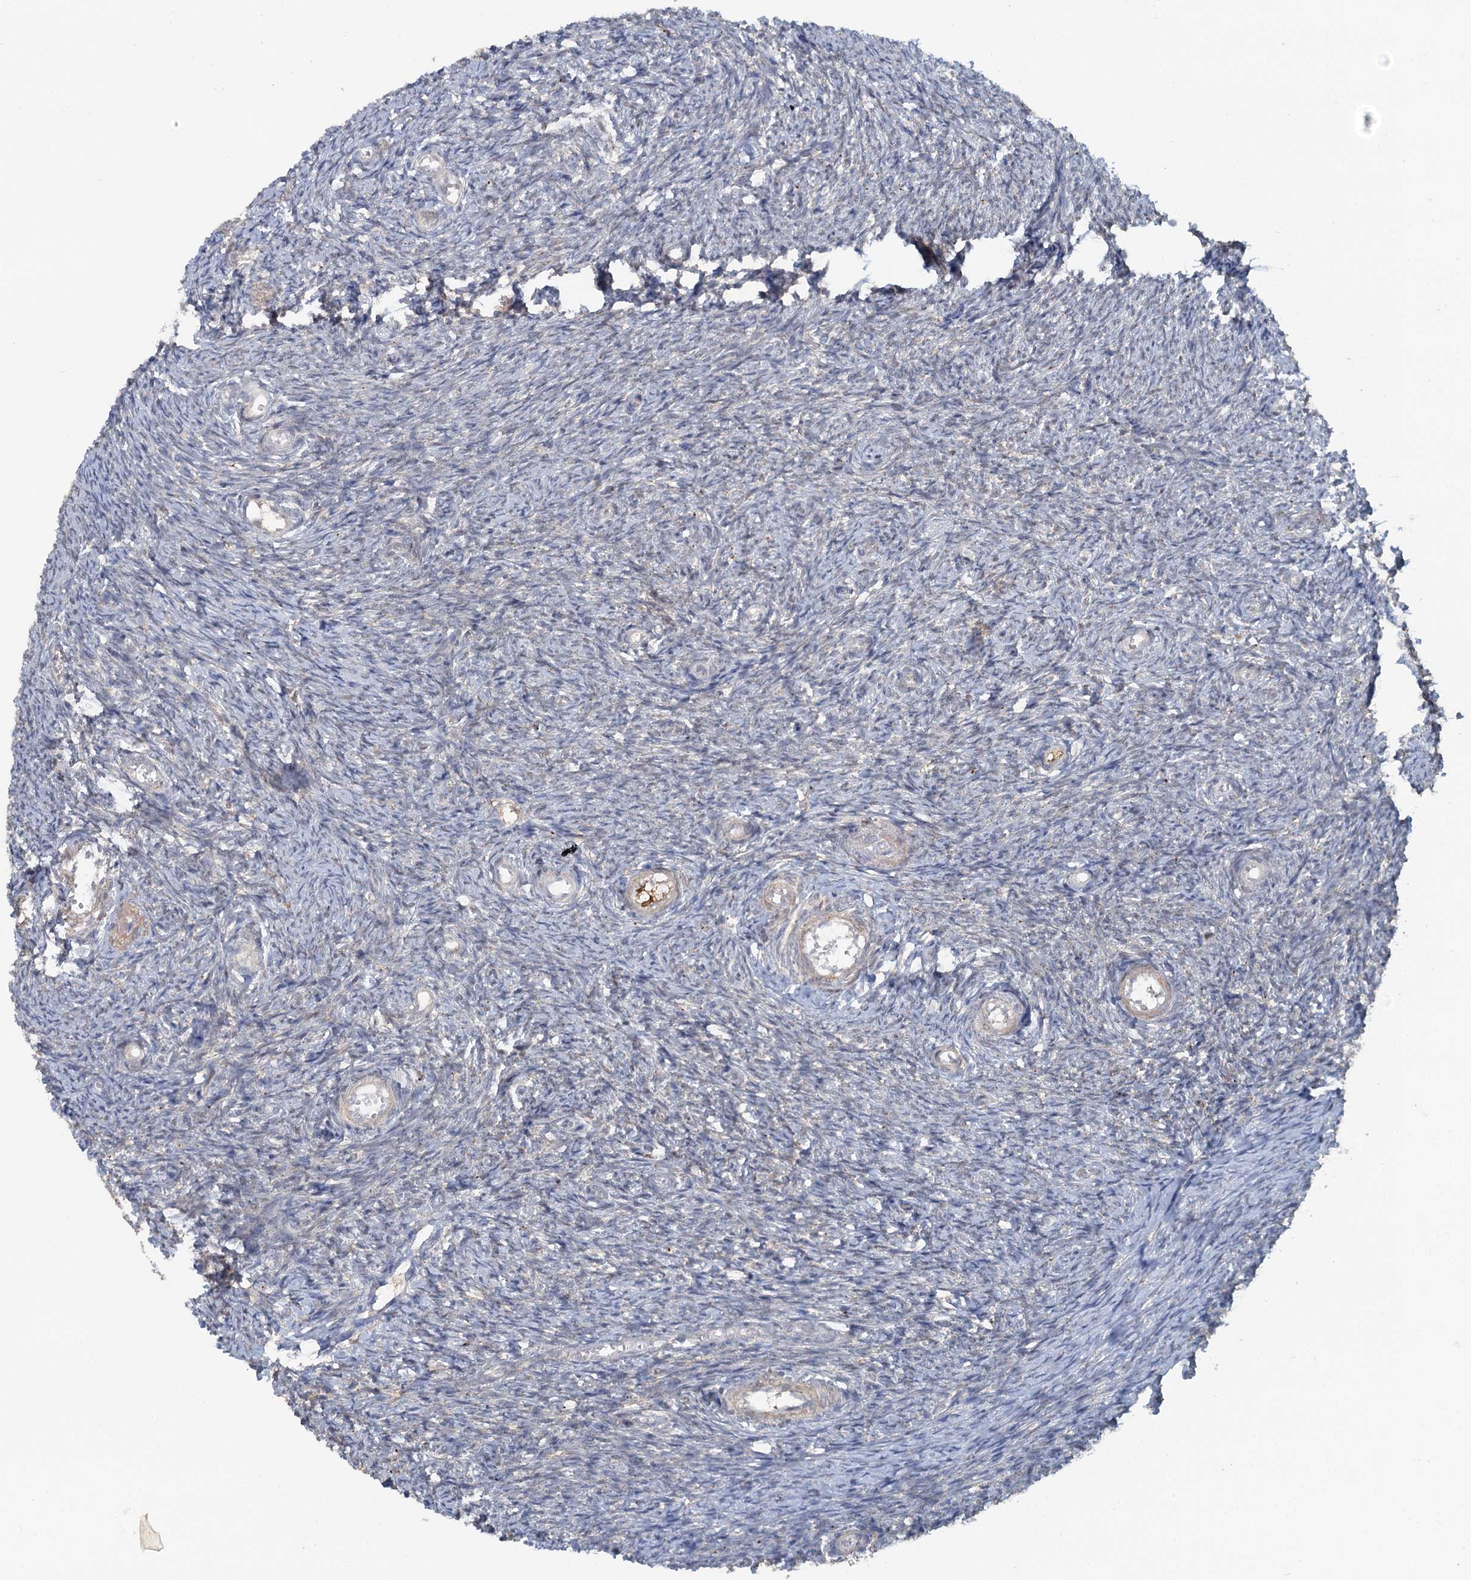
{"staining": {"intensity": "moderate", "quantity": "<25%", "location": "nuclear"}, "tissue": "ovary", "cell_type": "Ovarian stroma cells", "image_type": "normal", "snomed": [{"axis": "morphology", "description": "Normal tissue, NOS"}, {"axis": "topography", "description": "Ovary"}], "caption": "Immunohistochemistry (IHC) of normal ovary displays low levels of moderate nuclear staining in about <25% of ovarian stroma cells. The staining is performed using DAB brown chromogen to label protein expression. The nuclei are counter-stained blue using hematoxylin.", "gene": "GPATCH11", "patient": {"sex": "female", "age": 44}}